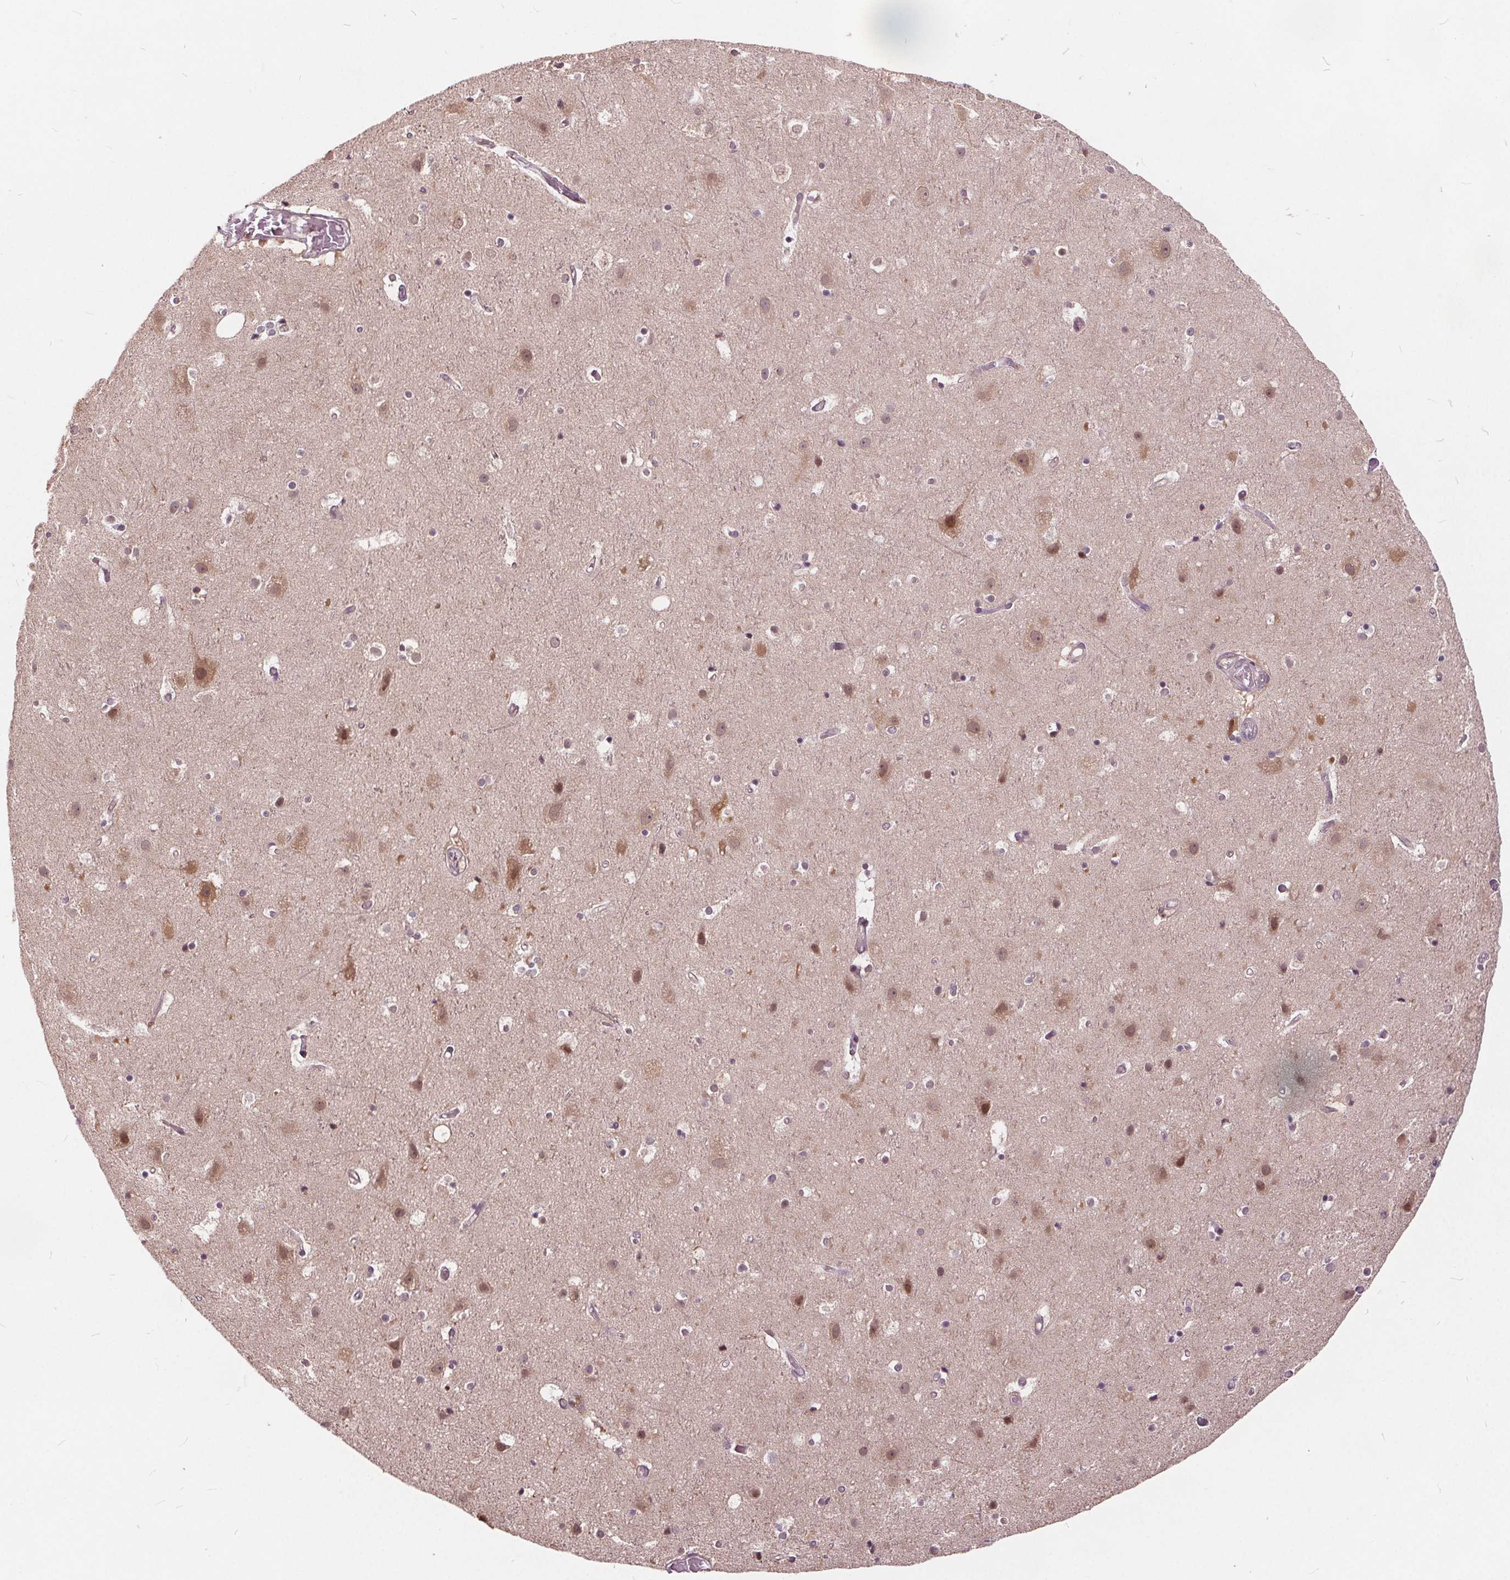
{"staining": {"intensity": "negative", "quantity": "none", "location": "none"}, "tissue": "cerebral cortex", "cell_type": "Endothelial cells", "image_type": "normal", "snomed": [{"axis": "morphology", "description": "Normal tissue, NOS"}, {"axis": "topography", "description": "Cerebral cortex"}], "caption": "Human cerebral cortex stained for a protein using immunohistochemistry reveals no staining in endothelial cells.", "gene": "HIF1AN", "patient": {"sex": "female", "age": 52}}